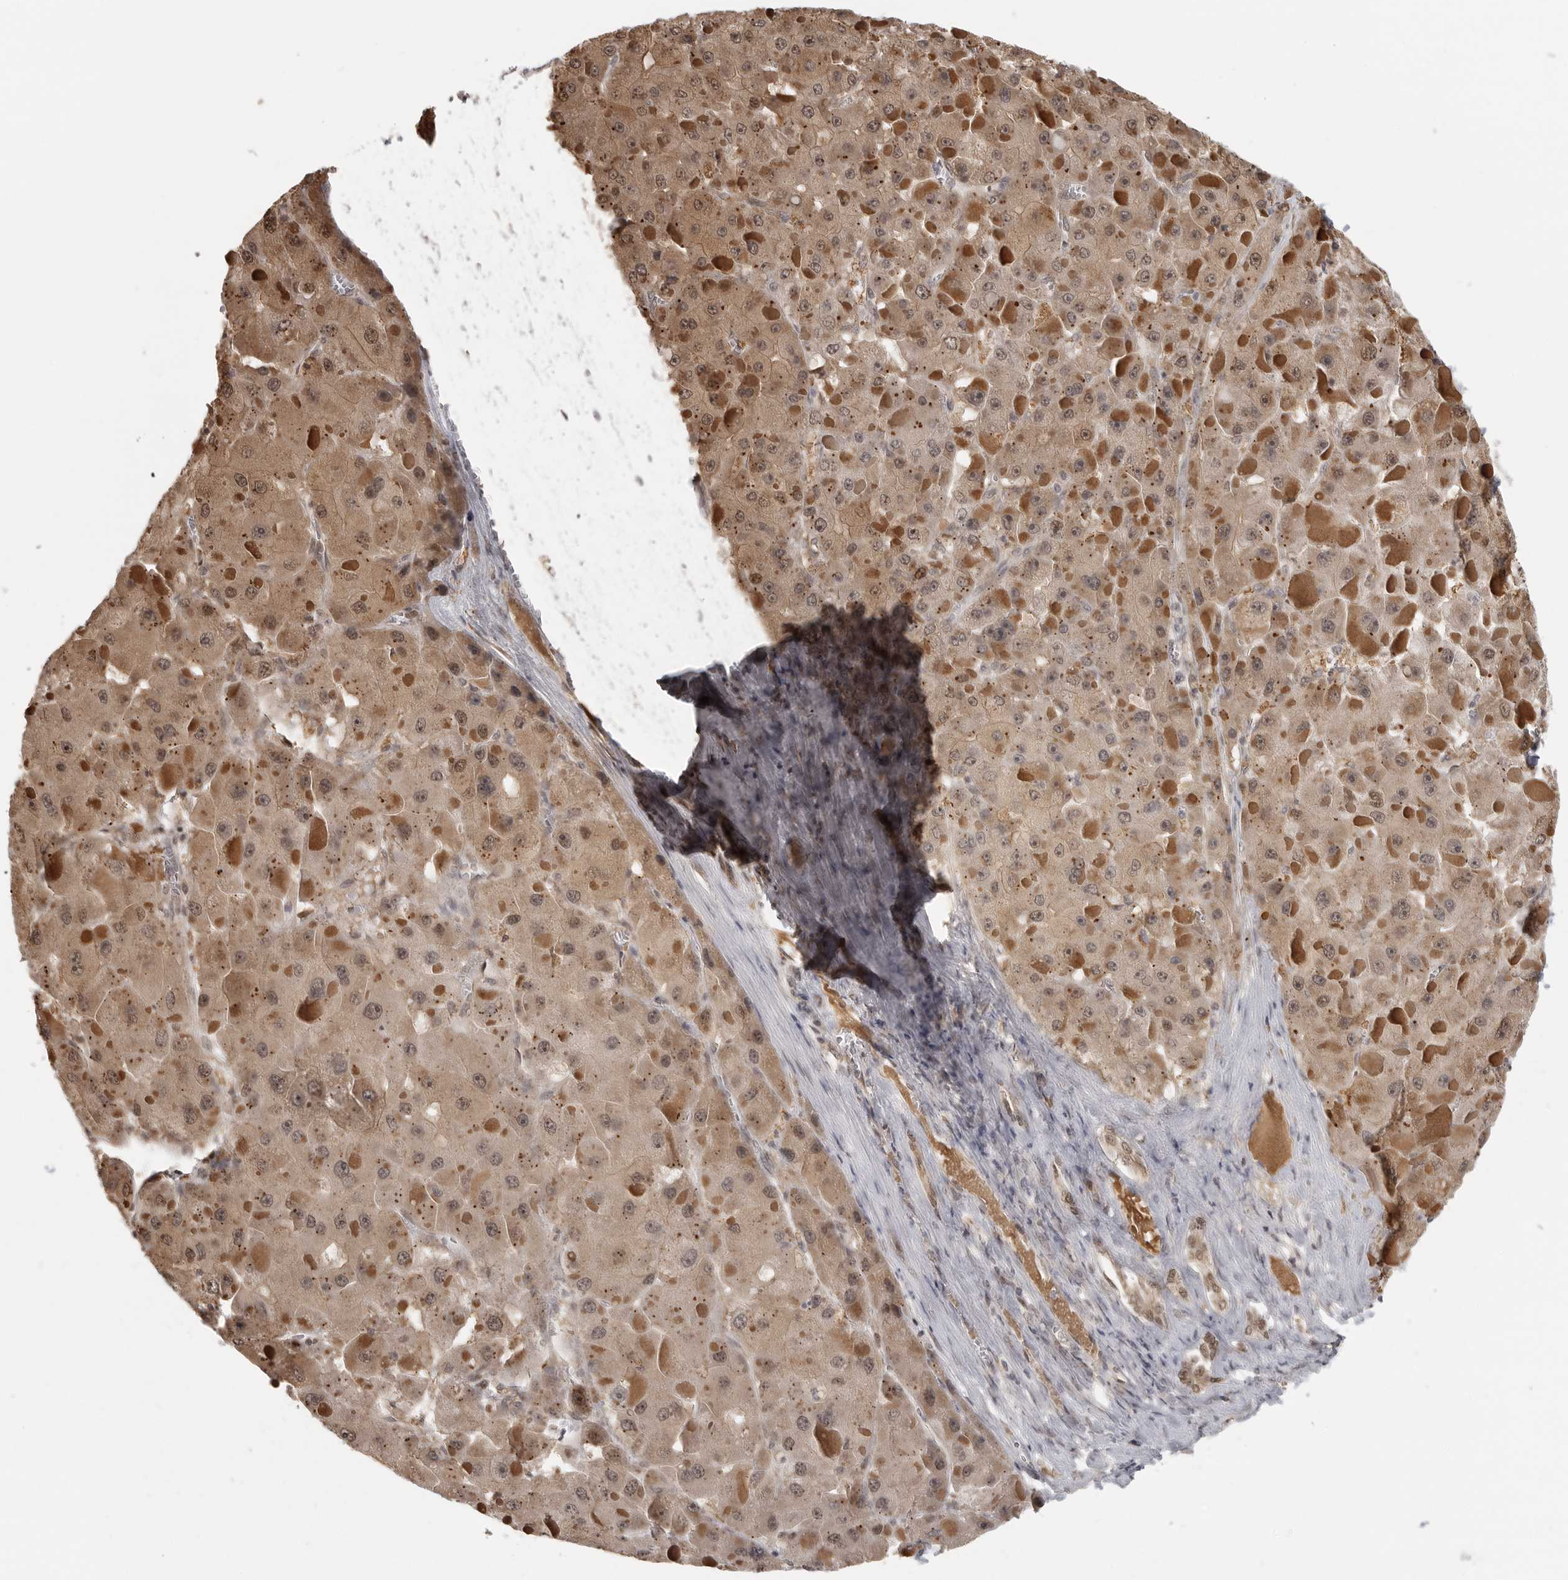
{"staining": {"intensity": "weak", "quantity": ">75%", "location": "cytoplasmic/membranous"}, "tissue": "liver cancer", "cell_type": "Tumor cells", "image_type": "cancer", "snomed": [{"axis": "morphology", "description": "Carcinoma, Hepatocellular, NOS"}, {"axis": "topography", "description": "Liver"}], "caption": "Immunohistochemical staining of human liver cancer shows weak cytoplasmic/membranous protein expression in about >75% of tumor cells.", "gene": "ISG20L2", "patient": {"sex": "female", "age": 73}}